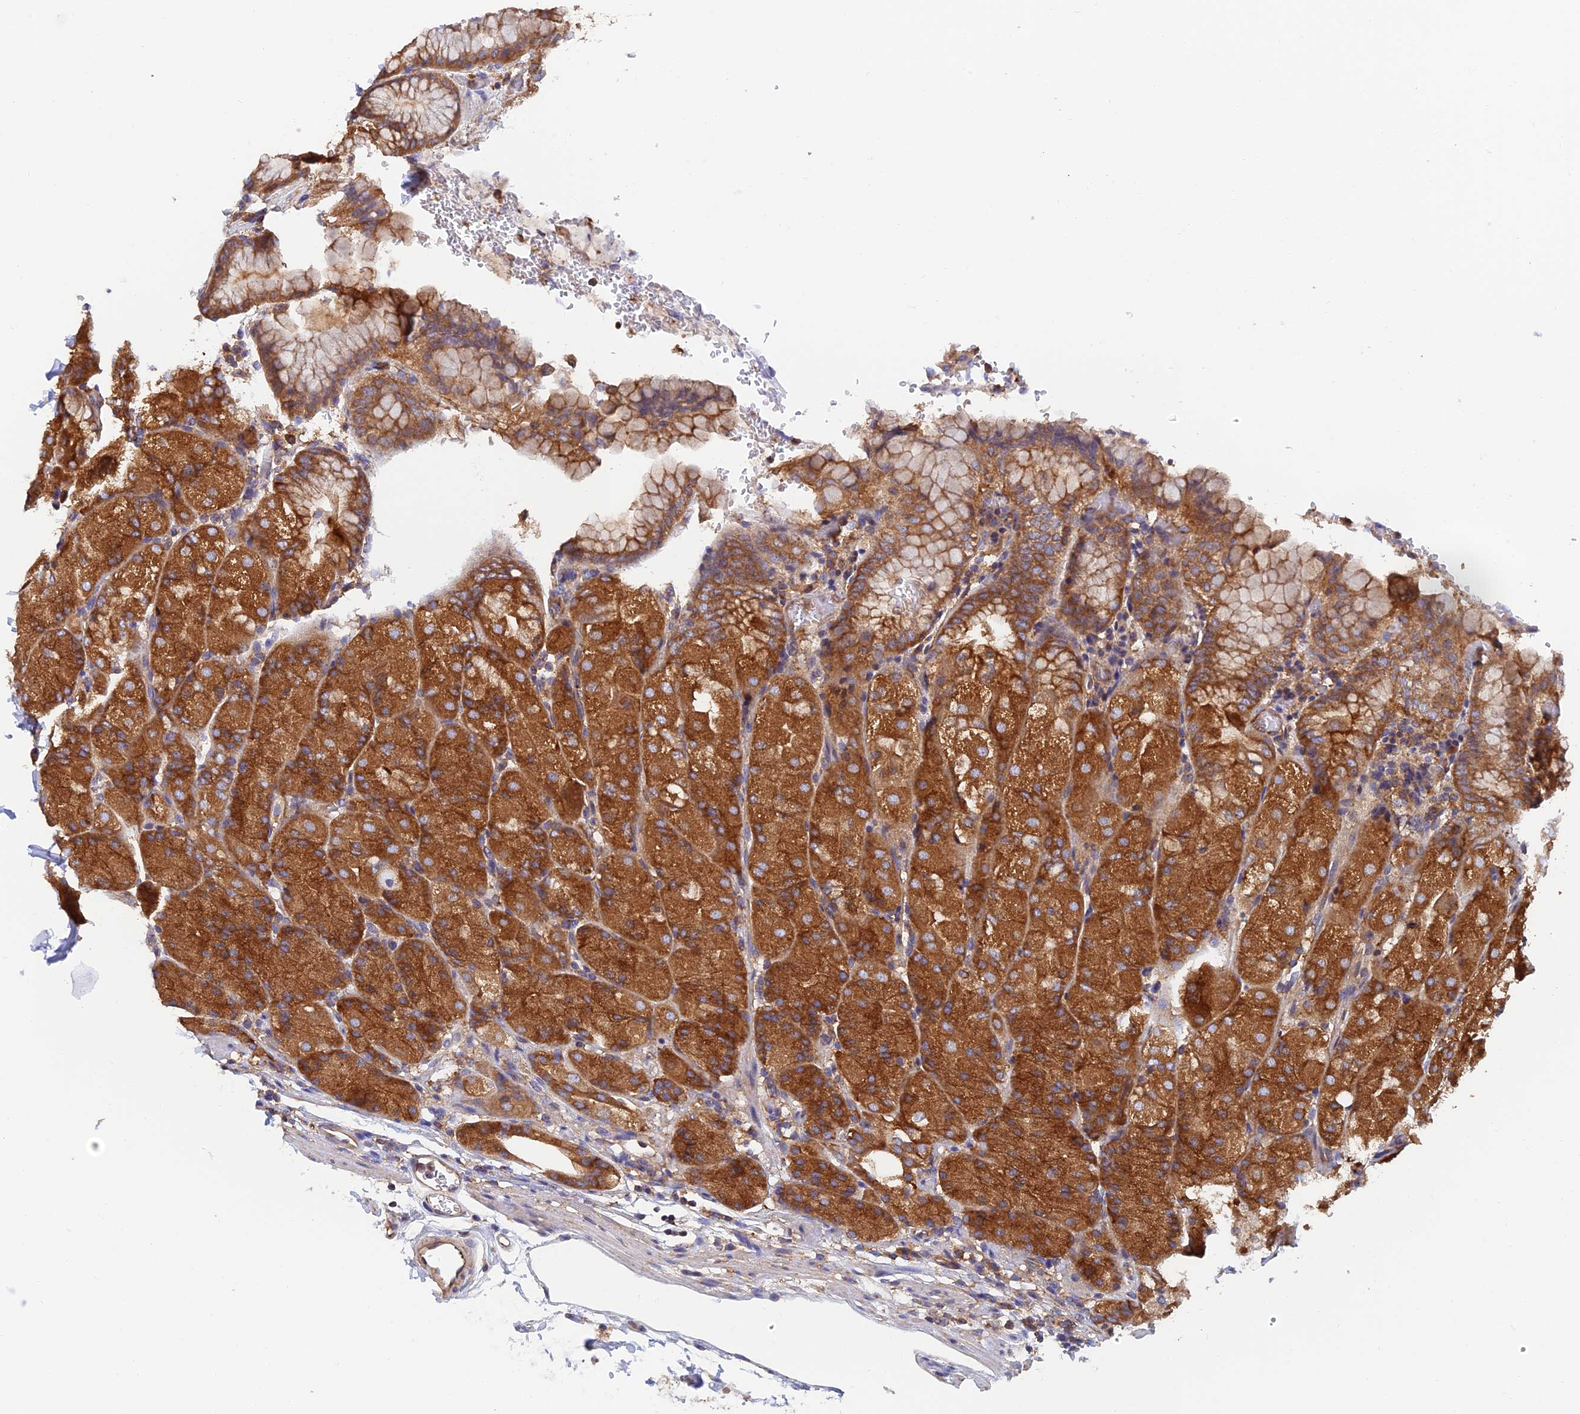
{"staining": {"intensity": "strong", "quantity": ">75%", "location": "cytoplasmic/membranous"}, "tissue": "stomach", "cell_type": "Glandular cells", "image_type": "normal", "snomed": [{"axis": "morphology", "description": "Normal tissue, NOS"}, {"axis": "topography", "description": "Stomach, upper"}, {"axis": "topography", "description": "Stomach, lower"}], "caption": "The immunohistochemical stain shows strong cytoplasmic/membranous expression in glandular cells of unremarkable stomach.", "gene": "DCTN2", "patient": {"sex": "male", "age": 62}}